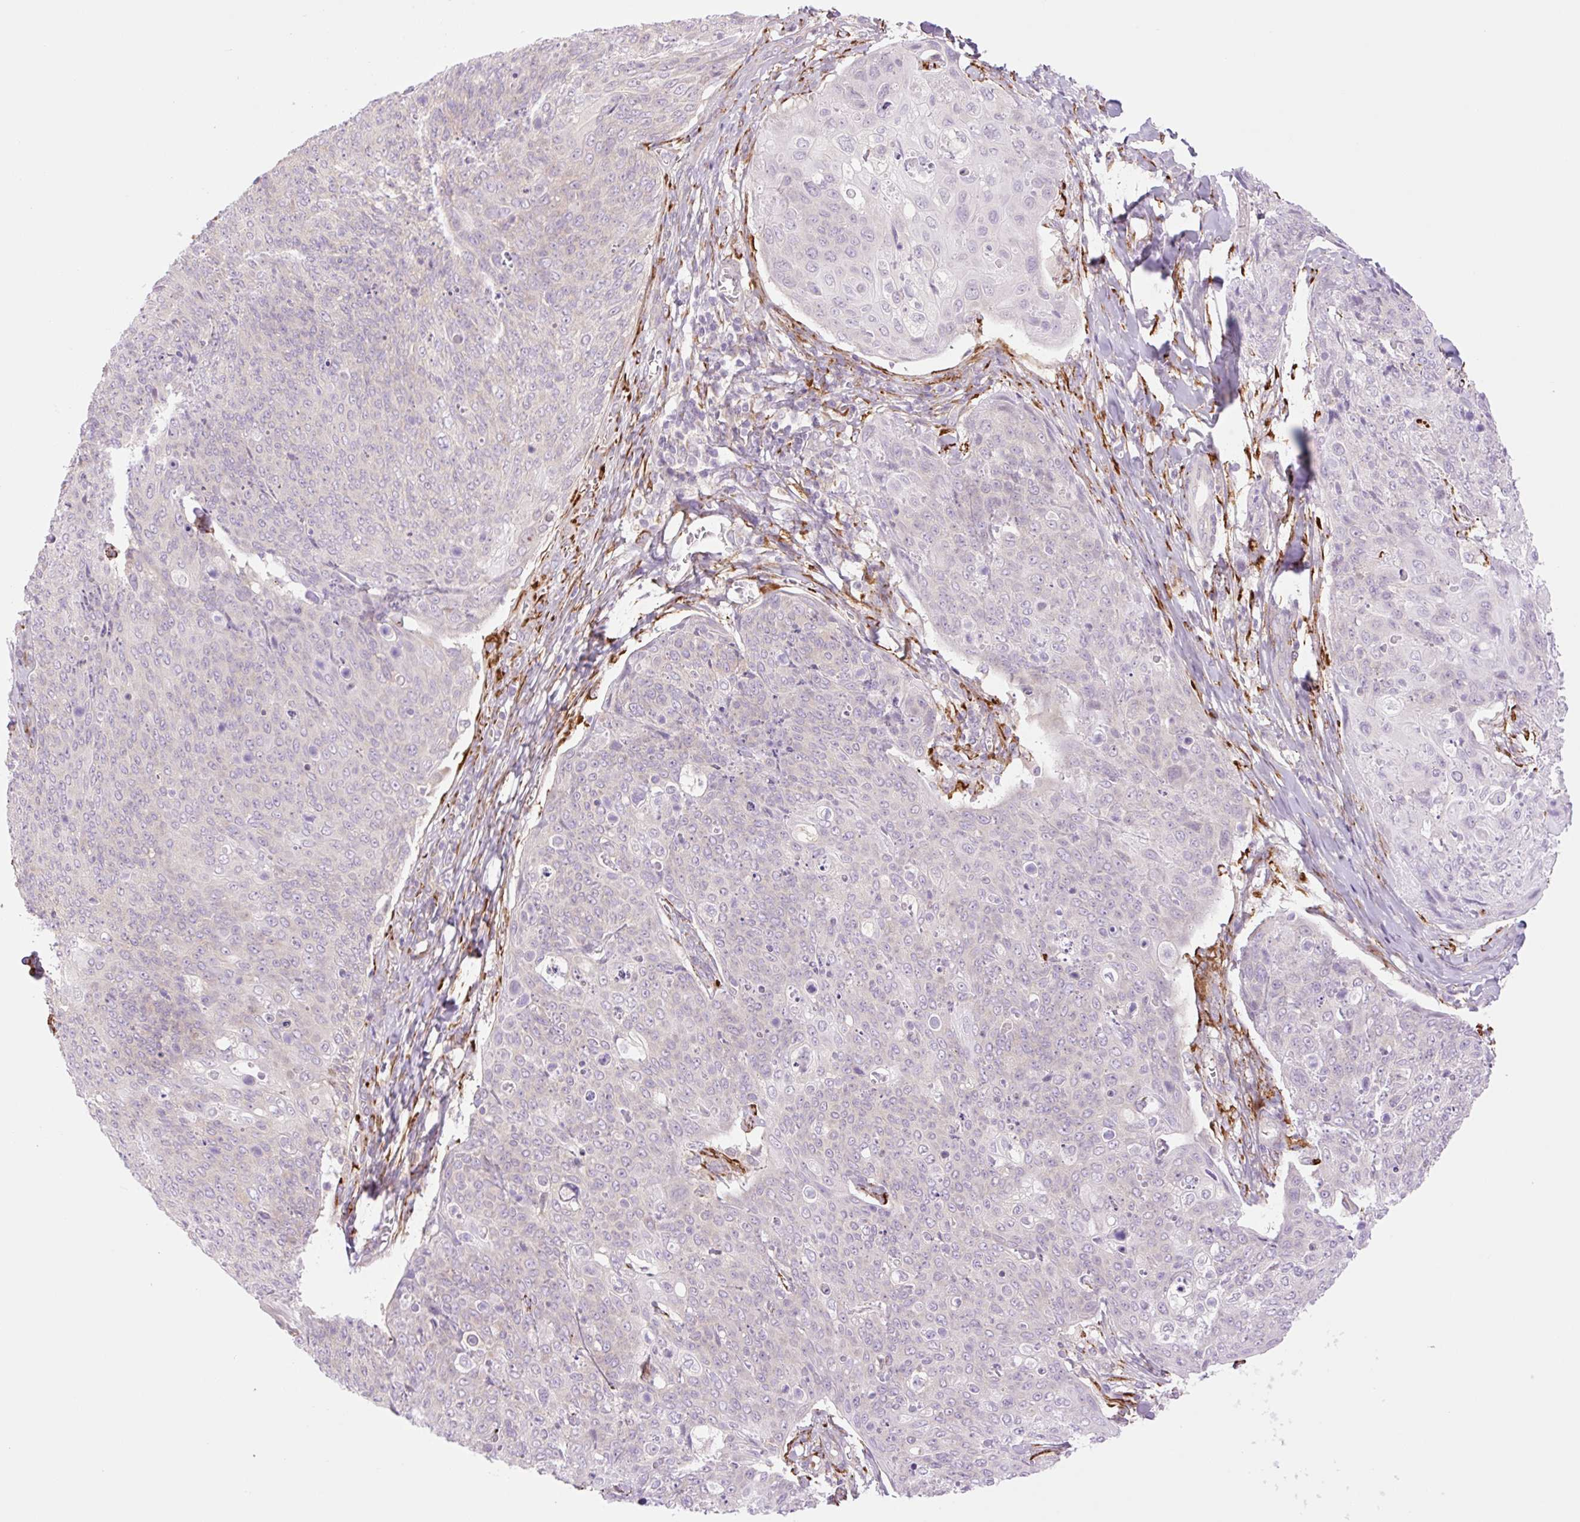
{"staining": {"intensity": "negative", "quantity": "none", "location": "none"}, "tissue": "skin cancer", "cell_type": "Tumor cells", "image_type": "cancer", "snomed": [{"axis": "morphology", "description": "Squamous cell carcinoma, NOS"}, {"axis": "topography", "description": "Skin"}, {"axis": "topography", "description": "Vulva"}], "caption": "This is an immunohistochemistry image of skin cancer. There is no staining in tumor cells.", "gene": "COL5A1", "patient": {"sex": "female", "age": 85}}